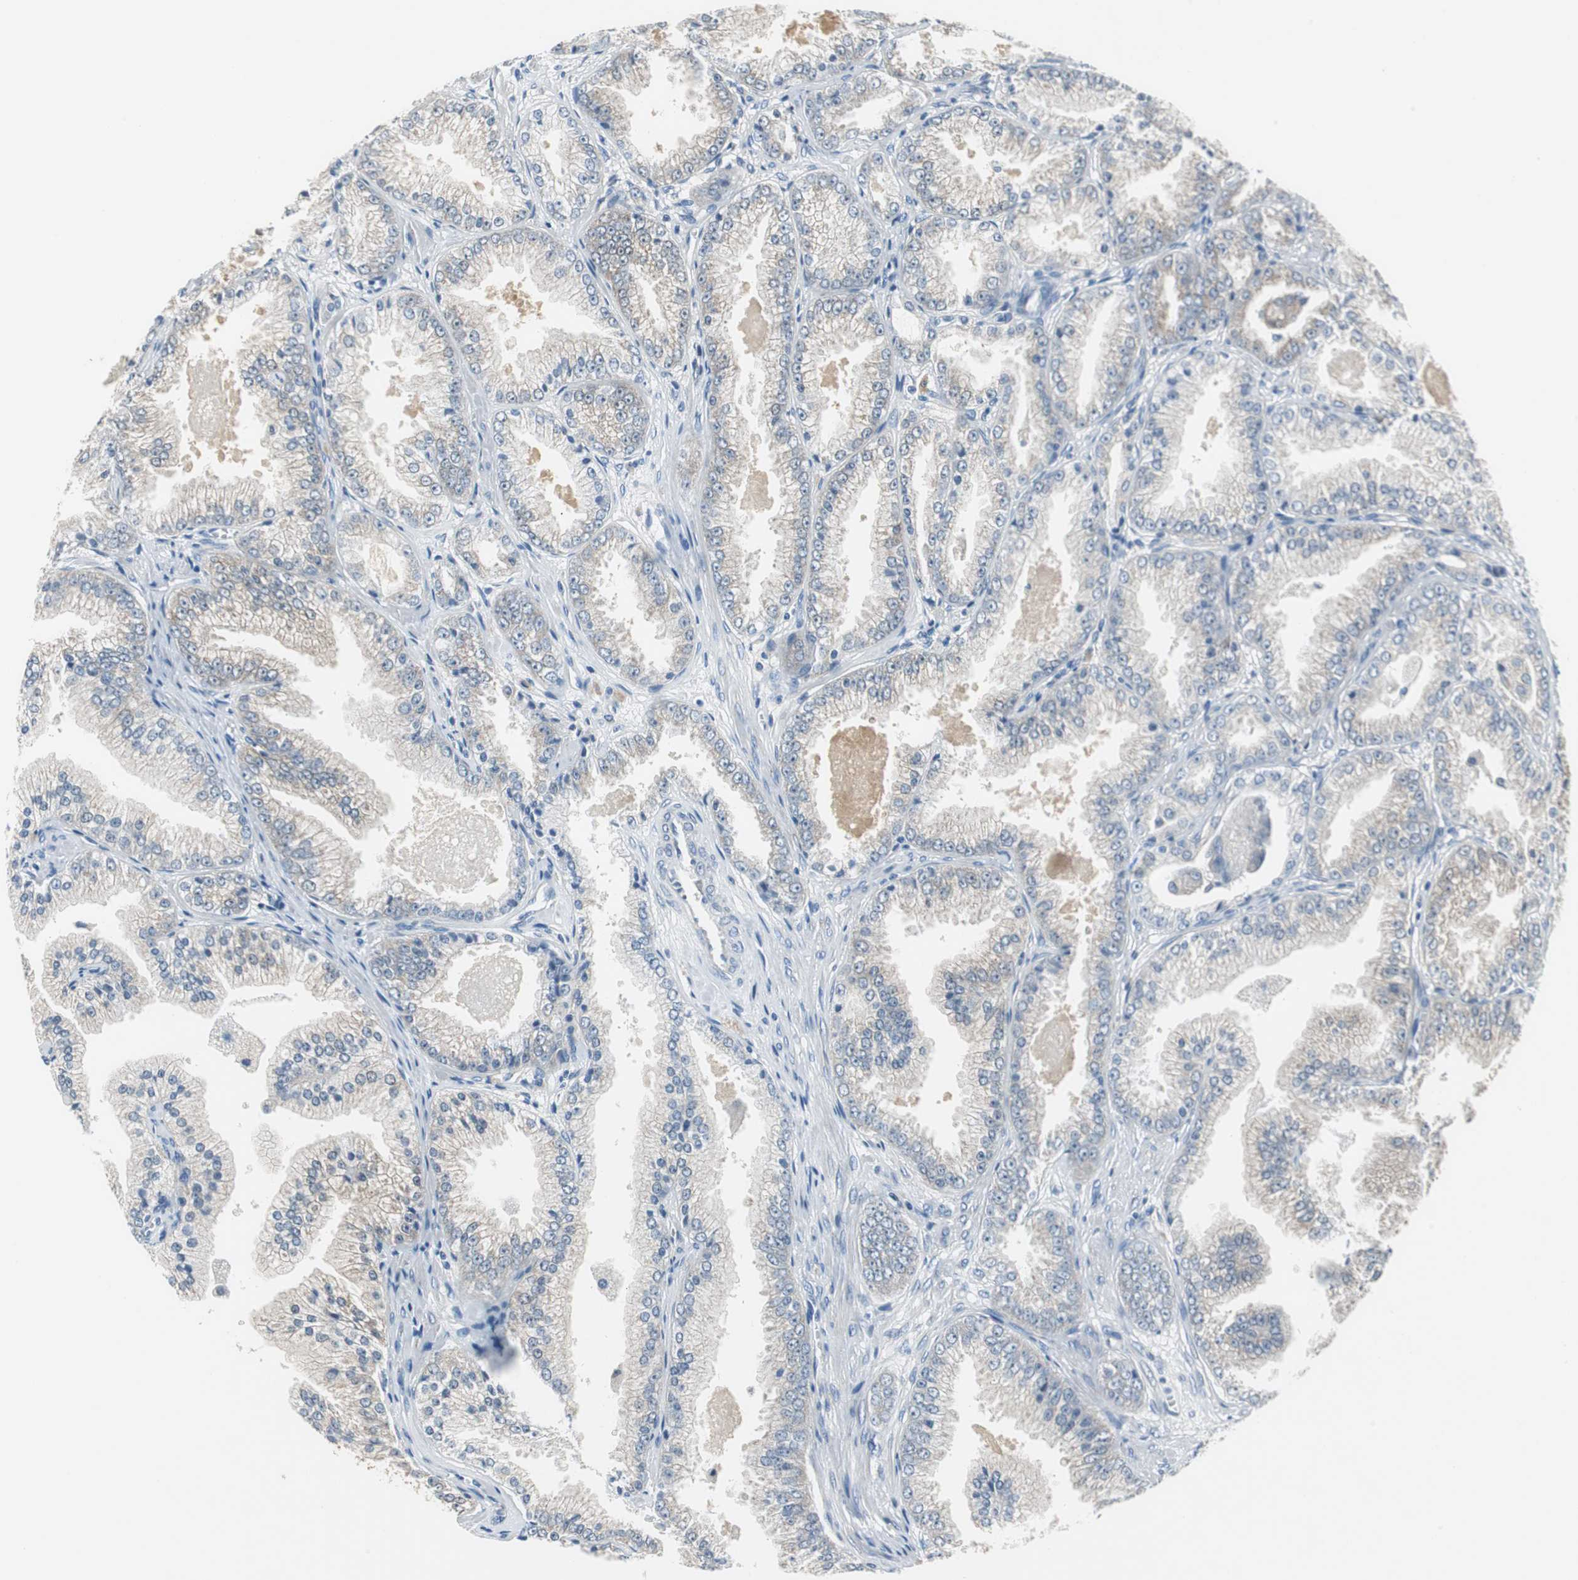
{"staining": {"intensity": "weak", "quantity": ">75%", "location": "cytoplasmic/membranous"}, "tissue": "prostate cancer", "cell_type": "Tumor cells", "image_type": "cancer", "snomed": [{"axis": "morphology", "description": "Adenocarcinoma, High grade"}, {"axis": "topography", "description": "Prostate"}], "caption": "The micrograph demonstrates immunohistochemical staining of adenocarcinoma (high-grade) (prostate). There is weak cytoplasmic/membranous positivity is seen in approximately >75% of tumor cells.", "gene": "PLAA", "patient": {"sex": "male", "age": 61}}